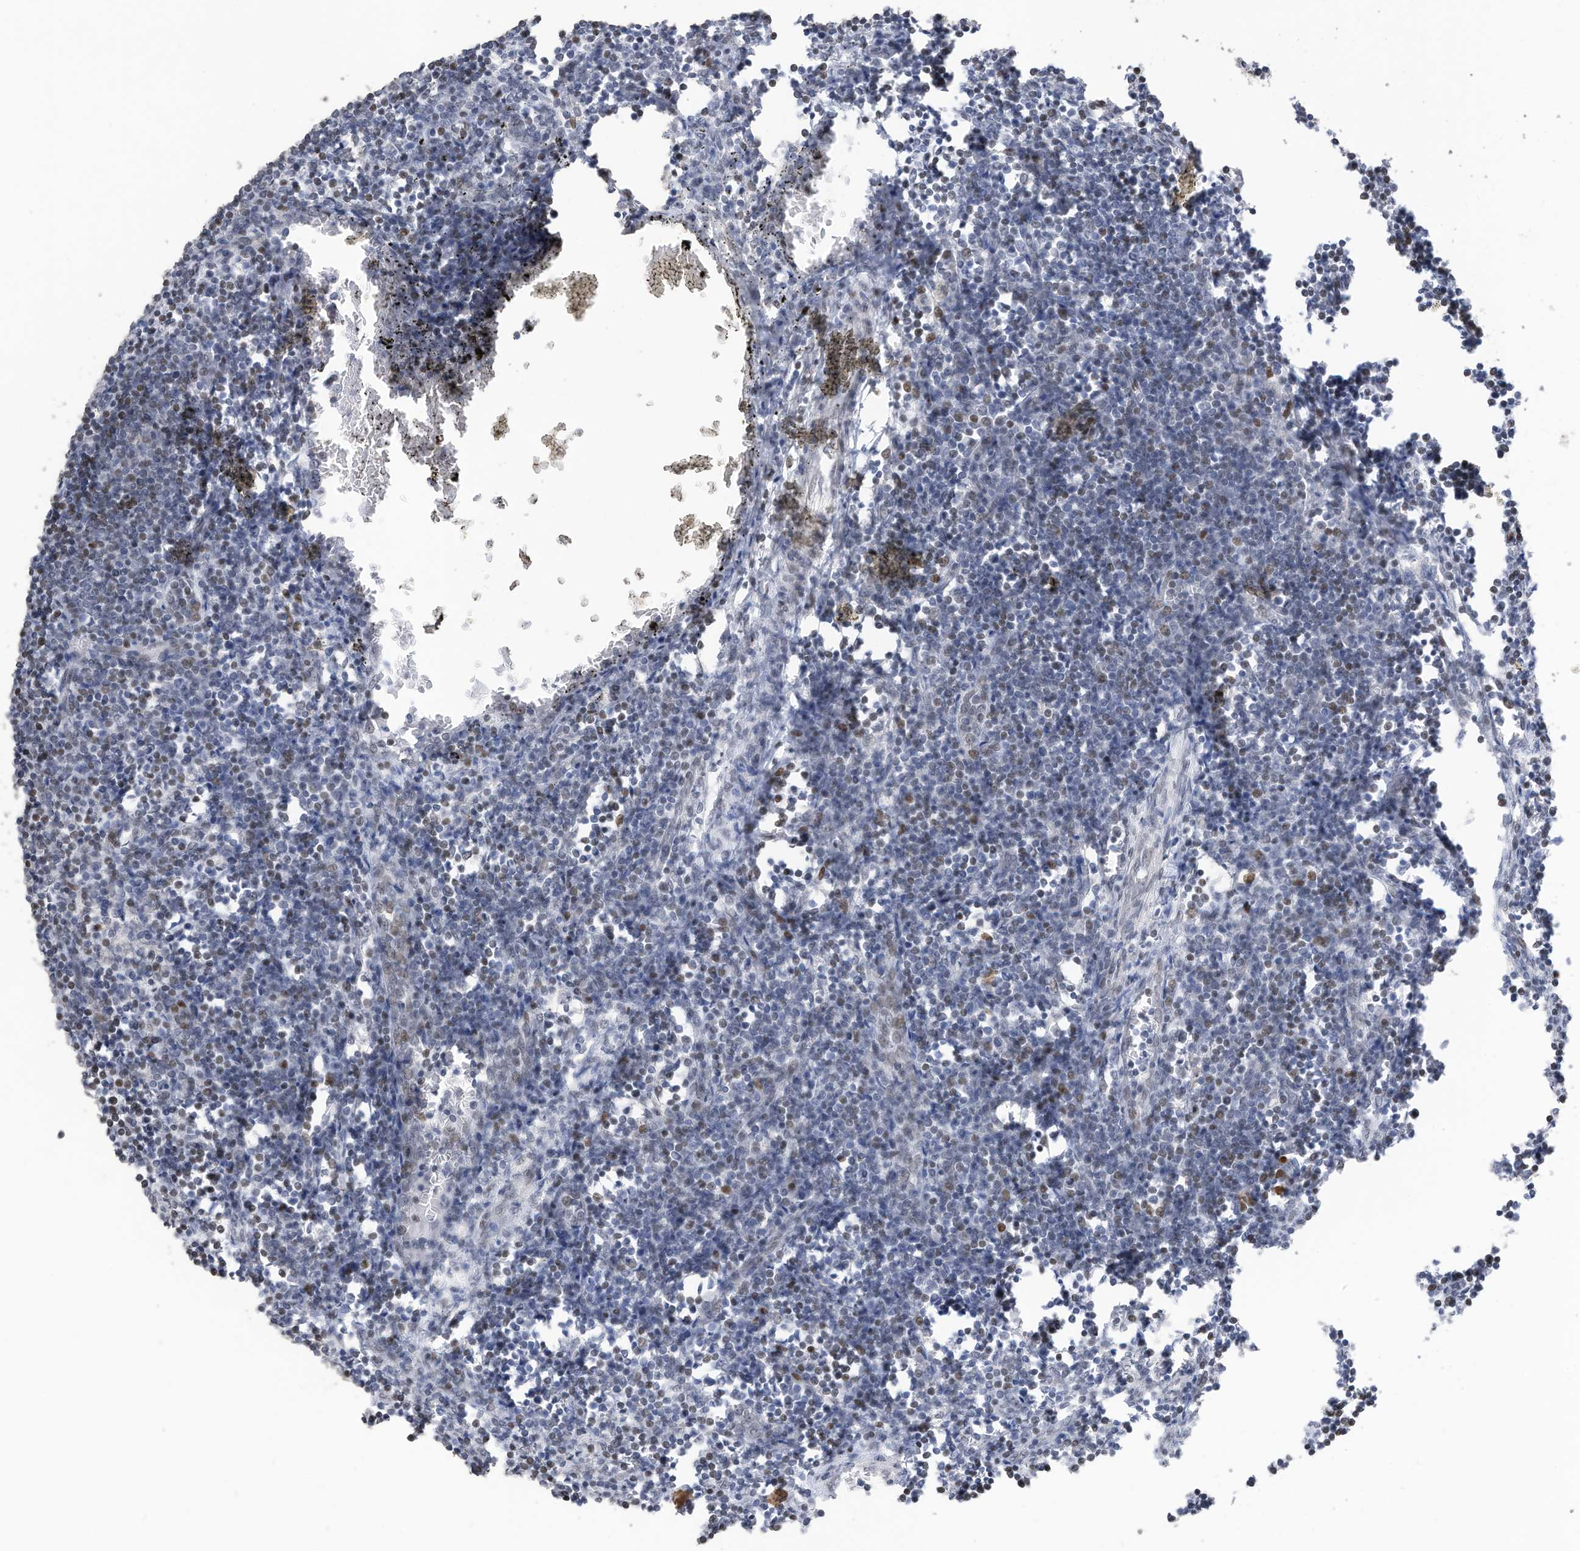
{"staining": {"intensity": "negative", "quantity": "none", "location": "none"}, "tissue": "lymph node", "cell_type": "Germinal center cells", "image_type": "normal", "snomed": [{"axis": "morphology", "description": "Normal tissue, NOS"}, {"axis": "morphology", "description": "Malignant melanoma, Metastatic site"}, {"axis": "topography", "description": "Lymph node"}], "caption": "The immunohistochemistry (IHC) photomicrograph has no significant expression in germinal center cells of lymph node. (Immunohistochemistry (ihc), brightfield microscopy, high magnification).", "gene": "RABL3", "patient": {"sex": "male", "age": 41}}